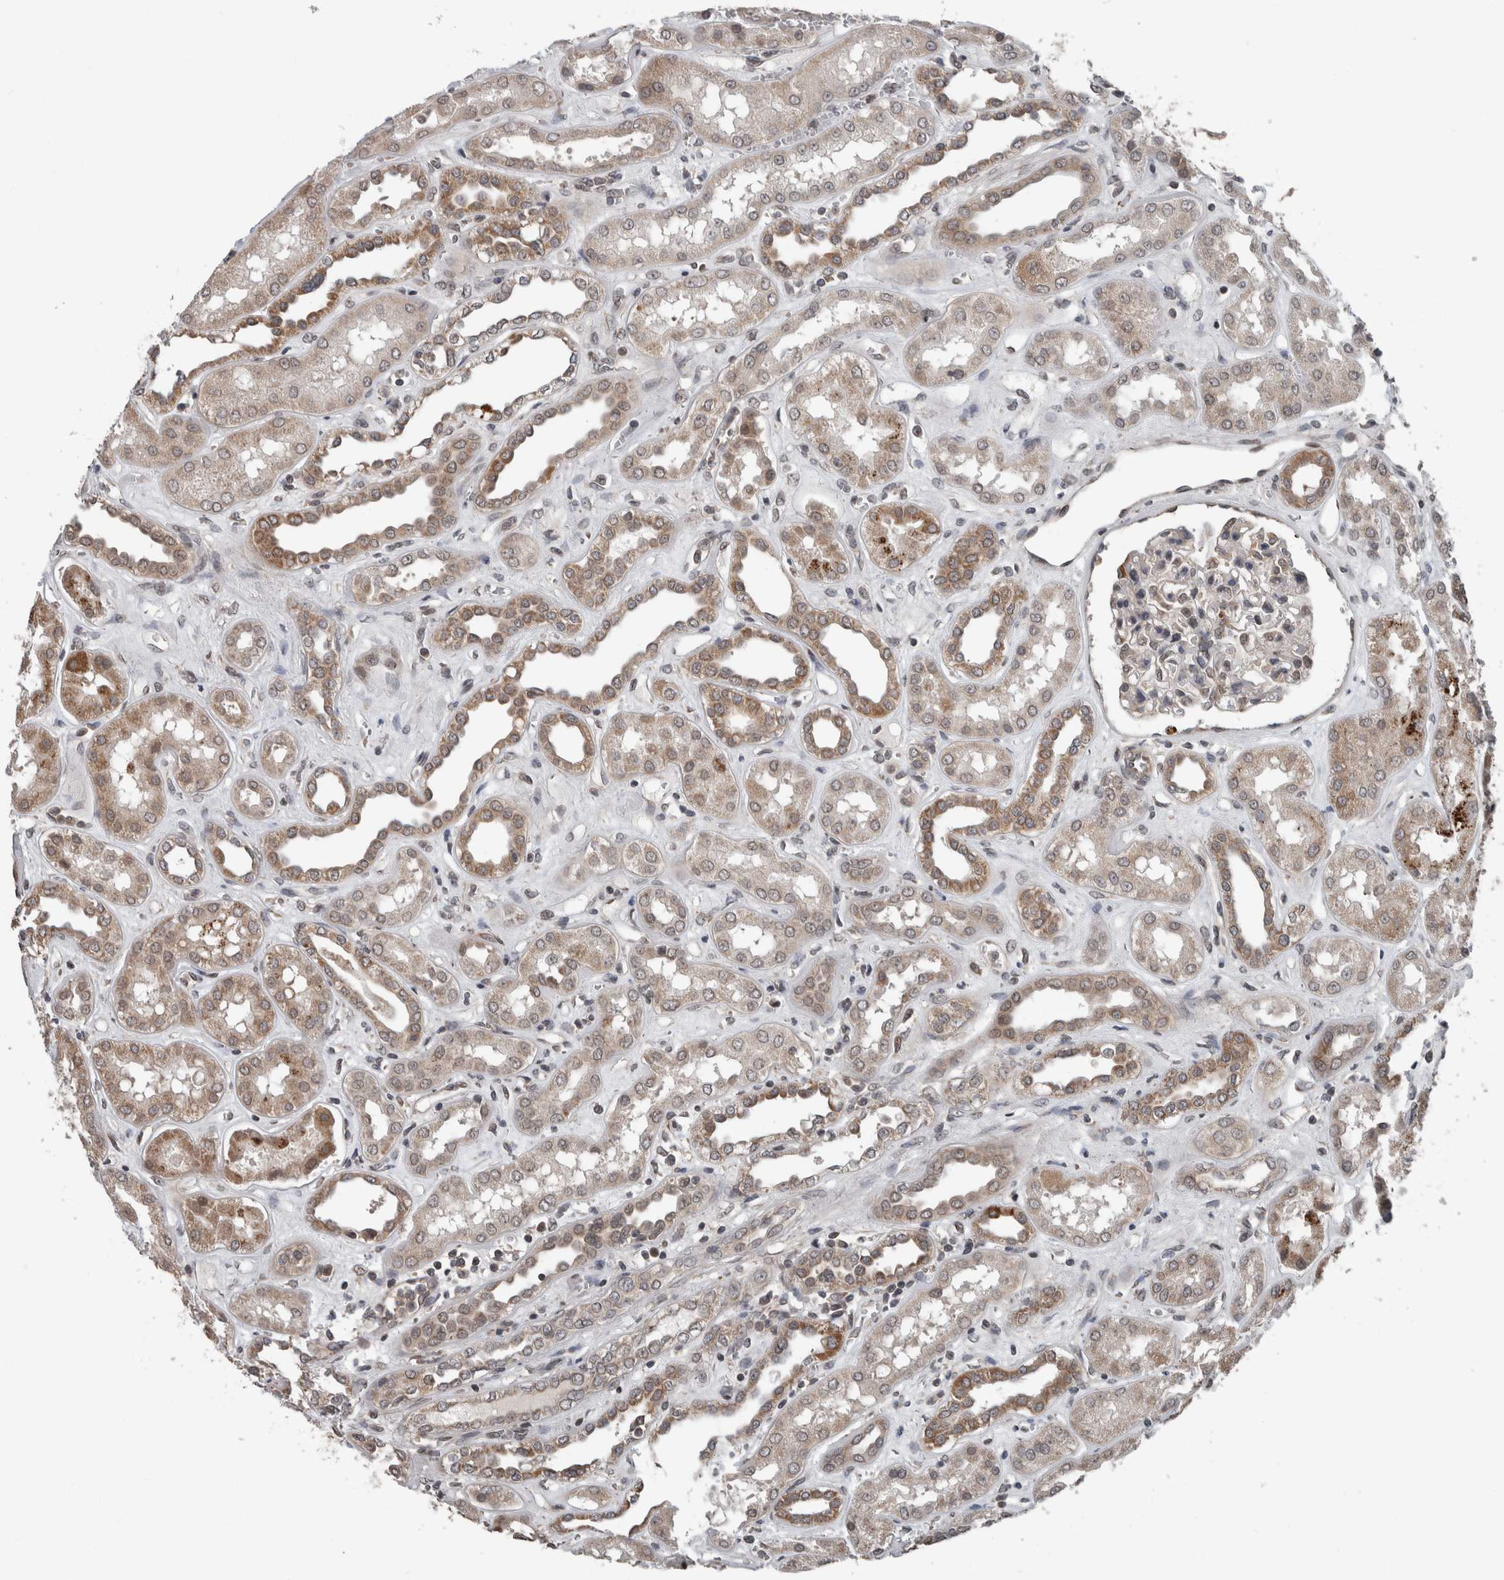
{"staining": {"intensity": "moderate", "quantity": "<25%", "location": "cytoplasmic/membranous"}, "tissue": "kidney", "cell_type": "Cells in glomeruli", "image_type": "normal", "snomed": [{"axis": "morphology", "description": "Normal tissue, NOS"}, {"axis": "topography", "description": "Kidney"}], "caption": "Immunohistochemical staining of normal kidney shows <25% levels of moderate cytoplasmic/membranous protein expression in about <25% of cells in glomeruli. (DAB (3,3'-diaminobenzidine) IHC with brightfield microscopy, high magnification).", "gene": "ENY2", "patient": {"sex": "male", "age": 59}}